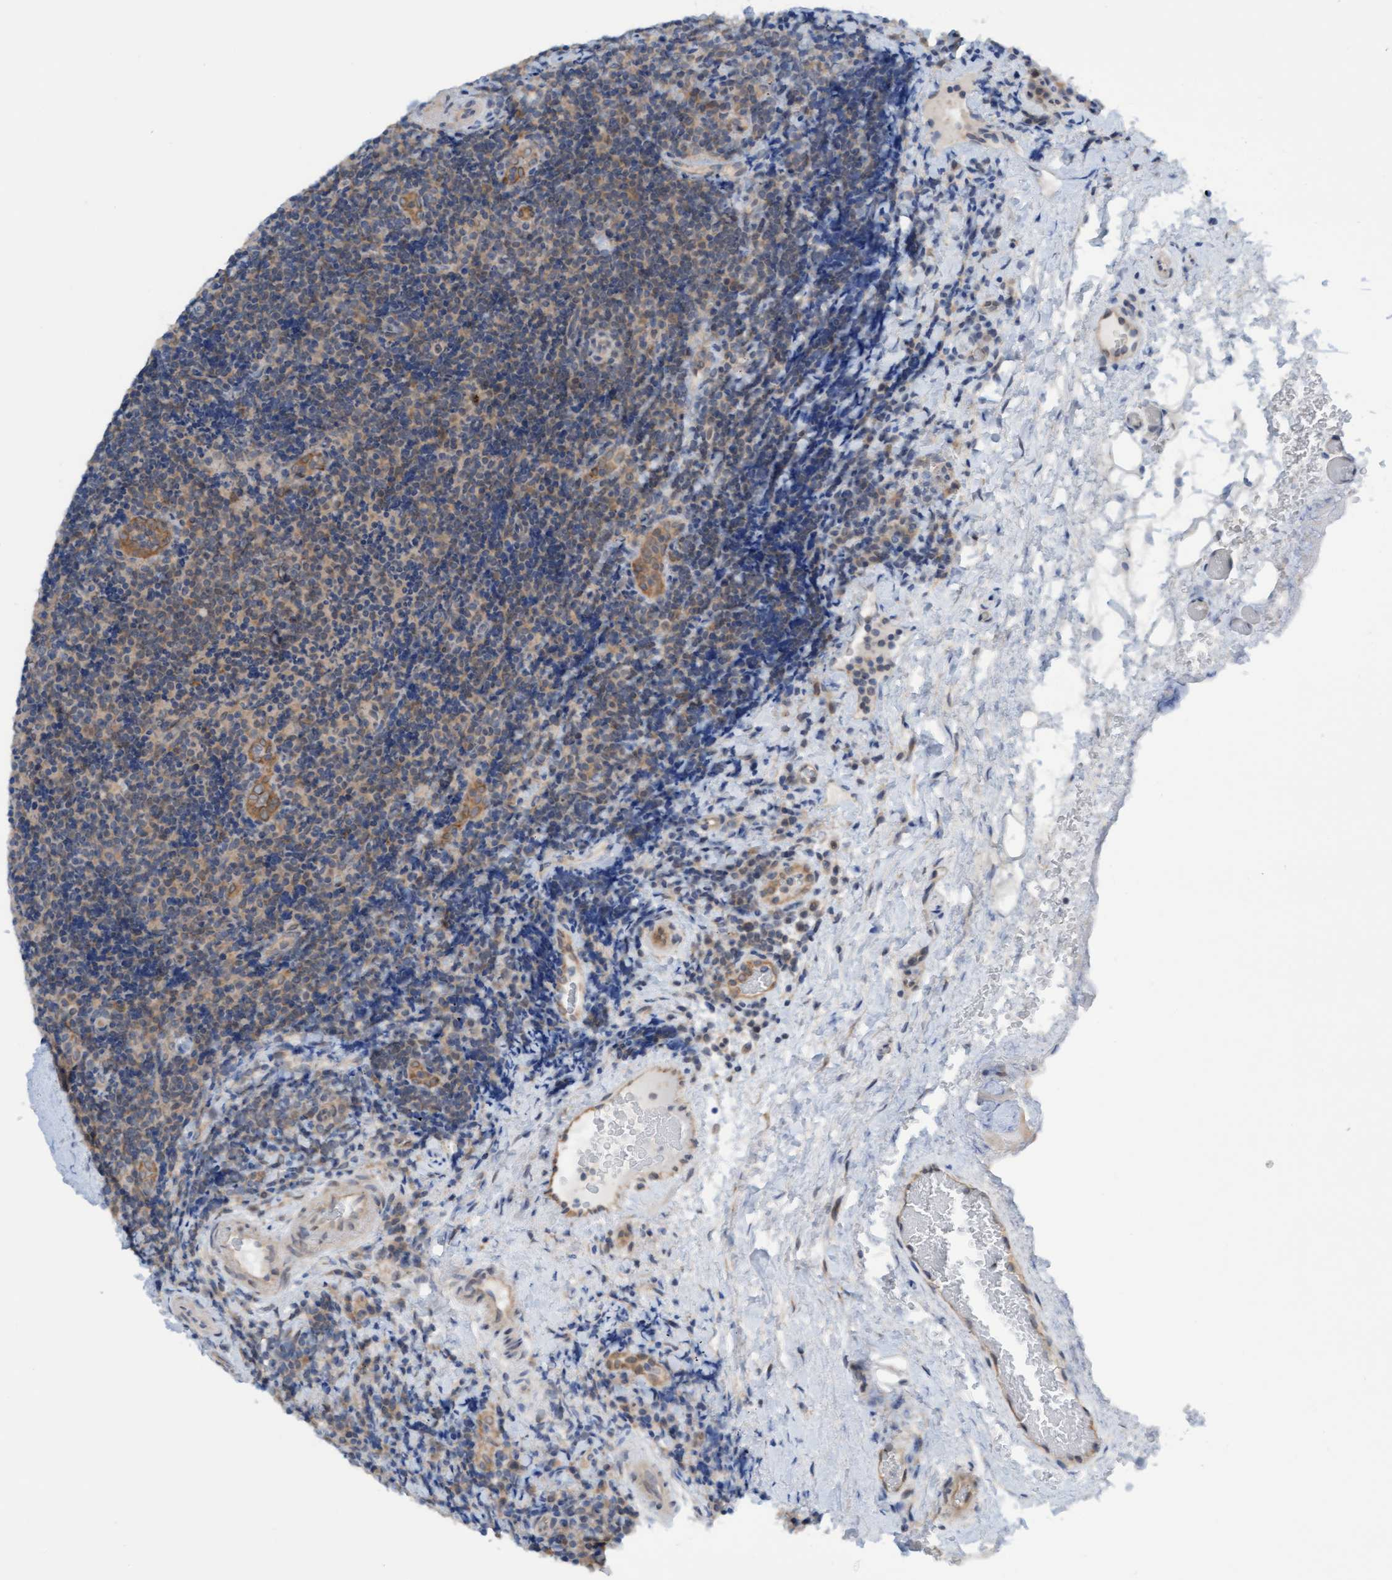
{"staining": {"intensity": "weak", "quantity": ">75%", "location": "cytoplasmic/membranous"}, "tissue": "lymphoma", "cell_type": "Tumor cells", "image_type": "cancer", "snomed": [{"axis": "morphology", "description": "Malignant lymphoma, non-Hodgkin's type, High grade"}, {"axis": "topography", "description": "Tonsil"}], "caption": "Human lymphoma stained with a brown dye displays weak cytoplasmic/membranous positive positivity in approximately >75% of tumor cells.", "gene": "AMZ2", "patient": {"sex": "female", "age": 36}}